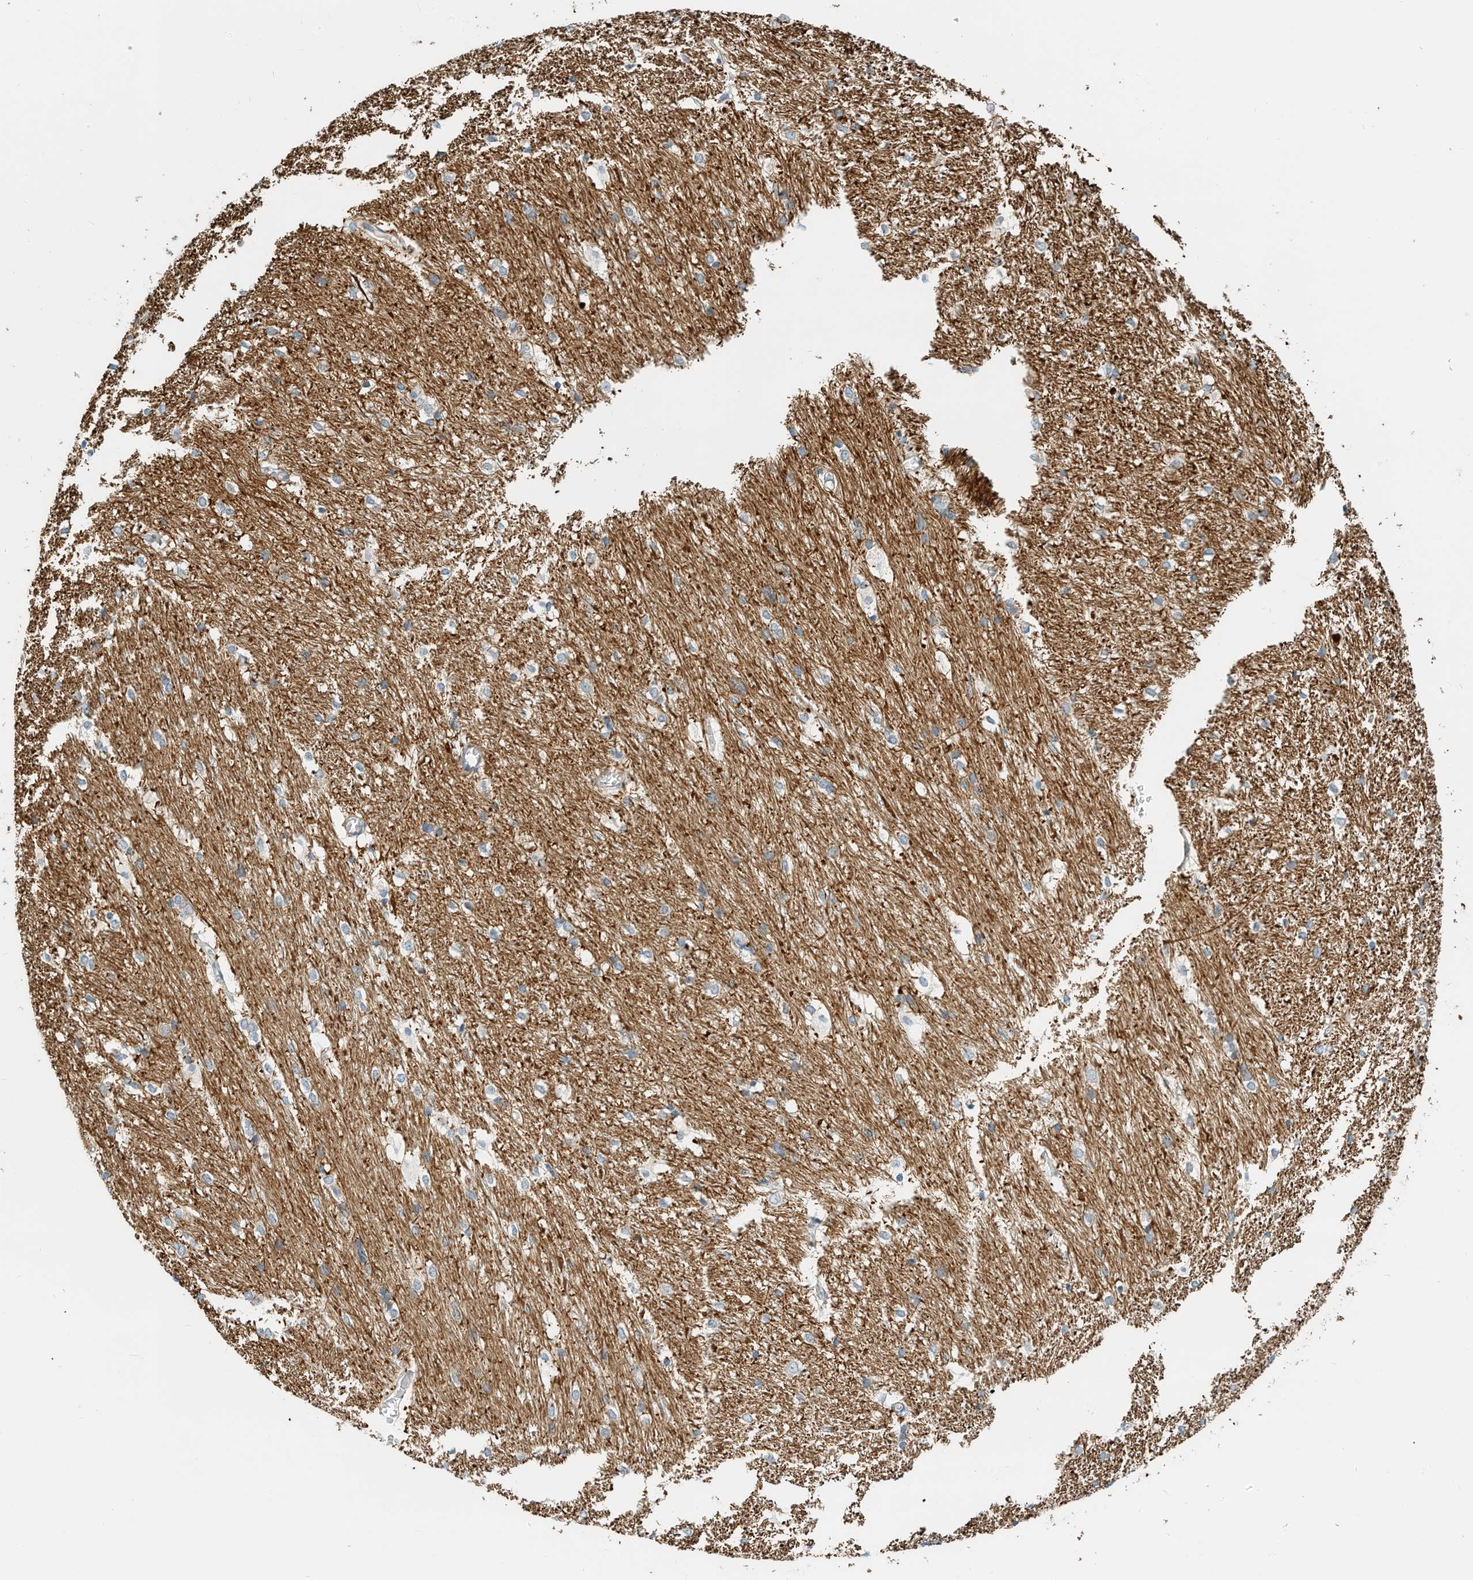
{"staining": {"intensity": "moderate", "quantity": "<25%", "location": "cytoplasmic/membranous"}, "tissue": "caudate", "cell_type": "Glial cells", "image_type": "normal", "snomed": [{"axis": "morphology", "description": "Normal tissue, NOS"}, {"axis": "topography", "description": "Lateral ventricle wall"}], "caption": "An immunohistochemistry (IHC) histopathology image of unremarkable tissue is shown. Protein staining in brown labels moderate cytoplasmic/membranous positivity in caudate within glial cells. Immunohistochemistry stains the protein in brown and the nuclei are stained blue.", "gene": "MICAL1", "patient": {"sex": "female", "age": 19}}